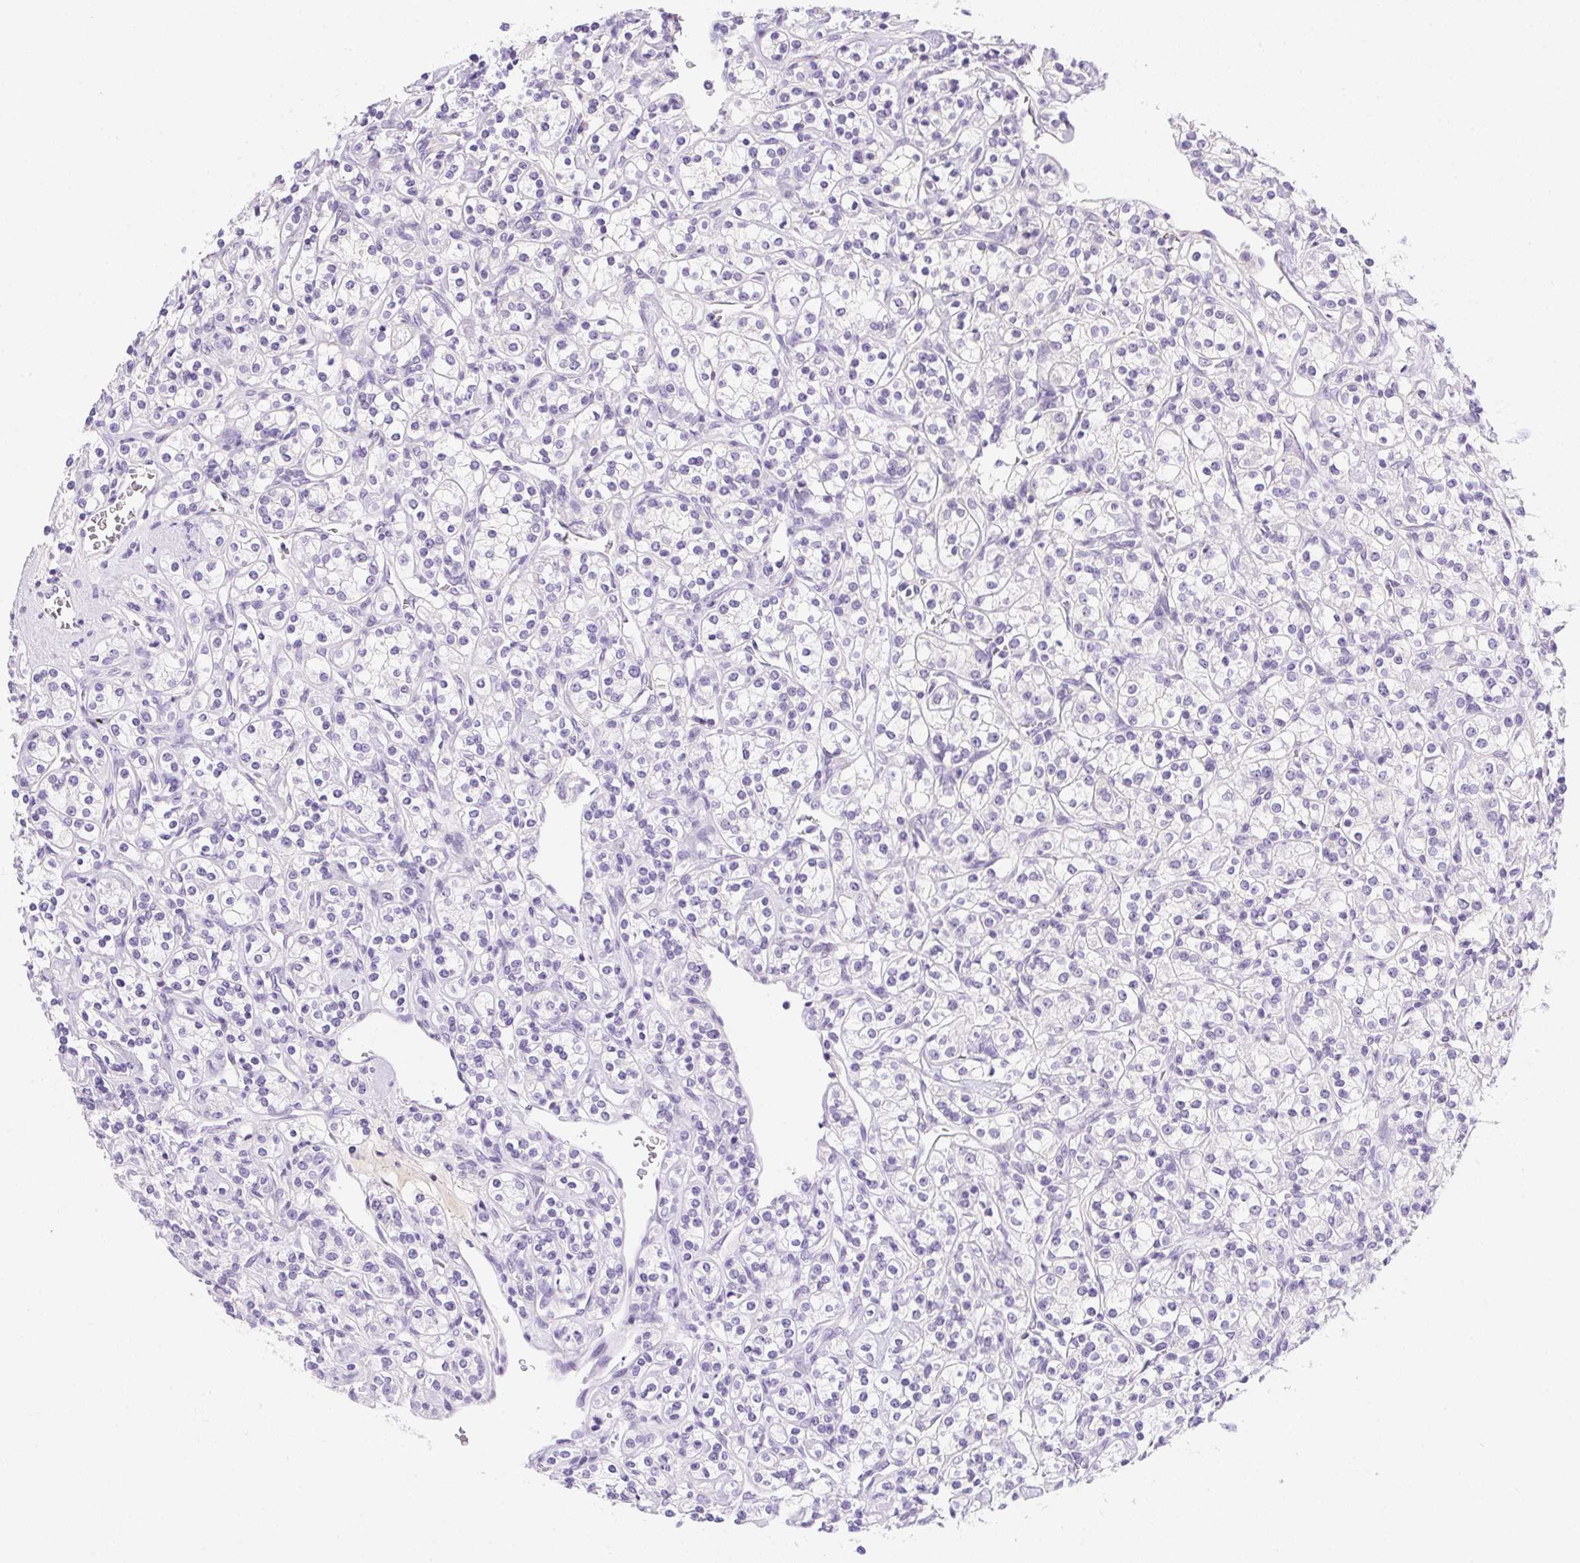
{"staining": {"intensity": "negative", "quantity": "none", "location": "none"}, "tissue": "renal cancer", "cell_type": "Tumor cells", "image_type": "cancer", "snomed": [{"axis": "morphology", "description": "Adenocarcinoma, NOS"}, {"axis": "topography", "description": "Kidney"}], "caption": "DAB immunohistochemical staining of human renal cancer (adenocarcinoma) demonstrates no significant positivity in tumor cells. (DAB (3,3'-diaminobenzidine) IHC, high magnification).", "gene": "PRKAA1", "patient": {"sex": "male", "age": 77}}